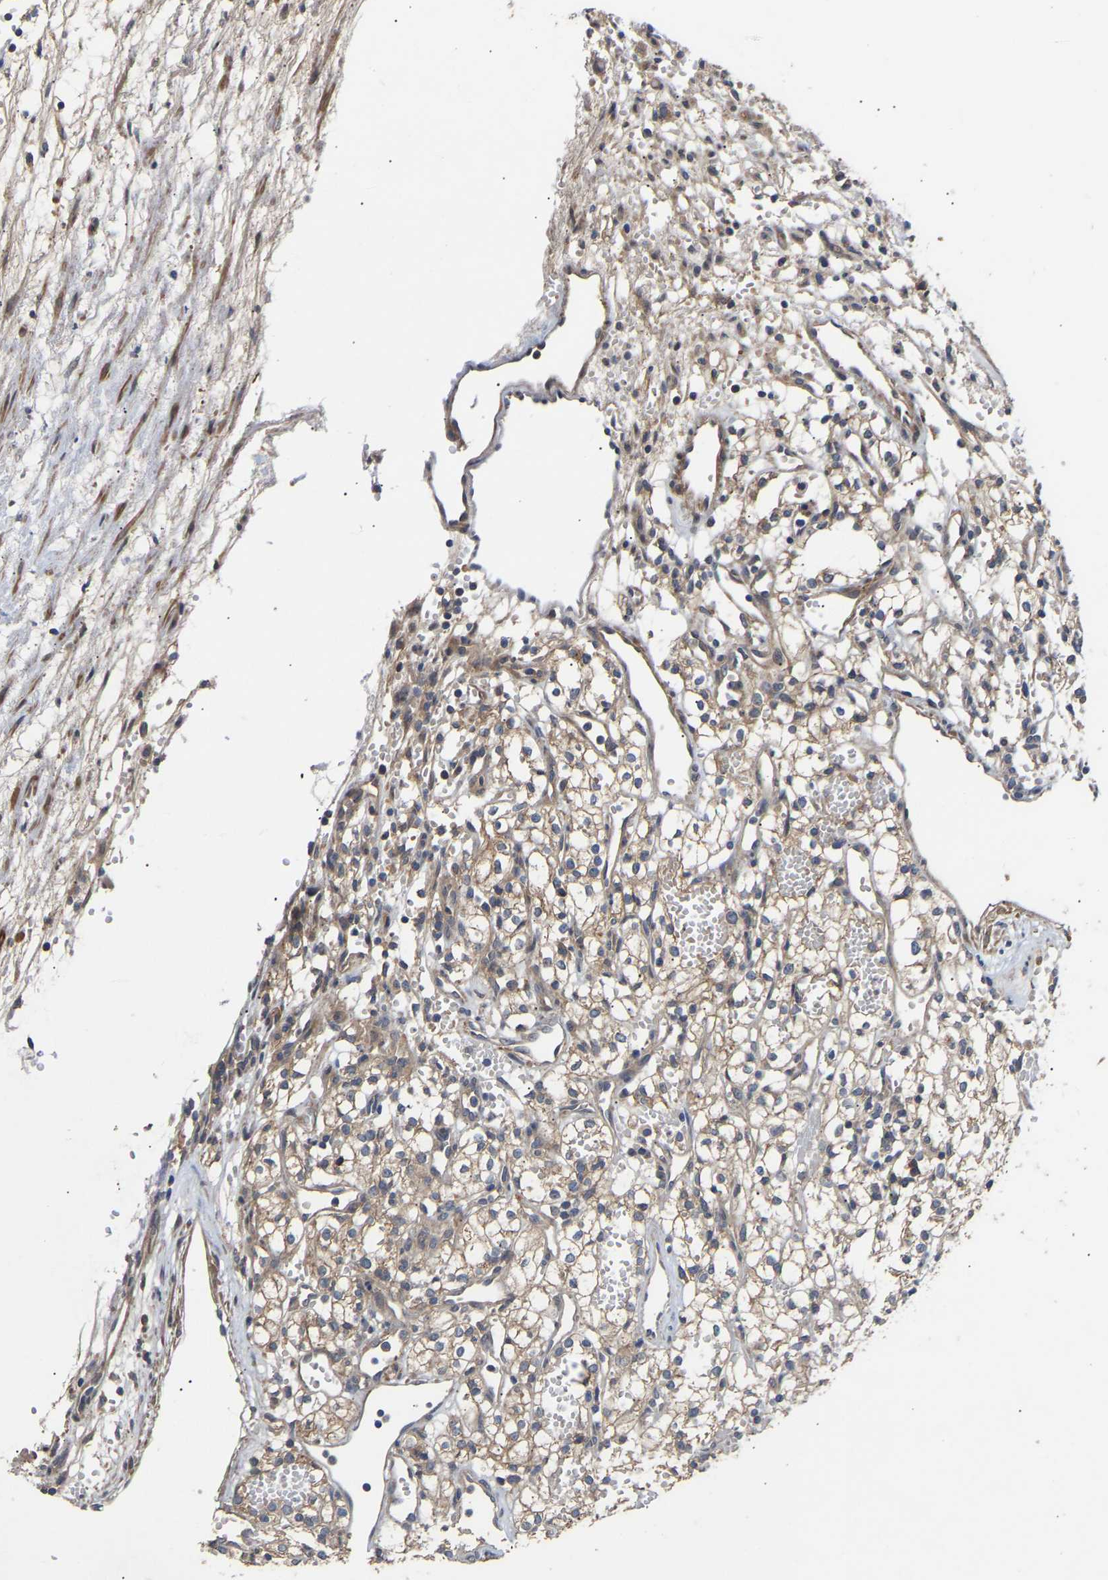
{"staining": {"intensity": "weak", "quantity": ">75%", "location": "cytoplasmic/membranous"}, "tissue": "renal cancer", "cell_type": "Tumor cells", "image_type": "cancer", "snomed": [{"axis": "morphology", "description": "Adenocarcinoma, NOS"}, {"axis": "topography", "description": "Kidney"}], "caption": "Immunohistochemical staining of human adenocarcinoma (renal) demonstrates low levels of weak cytoplasmic/membranous protein positivity in about >75% of tumor cells.", "gene": "KASH5", "patient": {"sex": "male", "age": 59}}